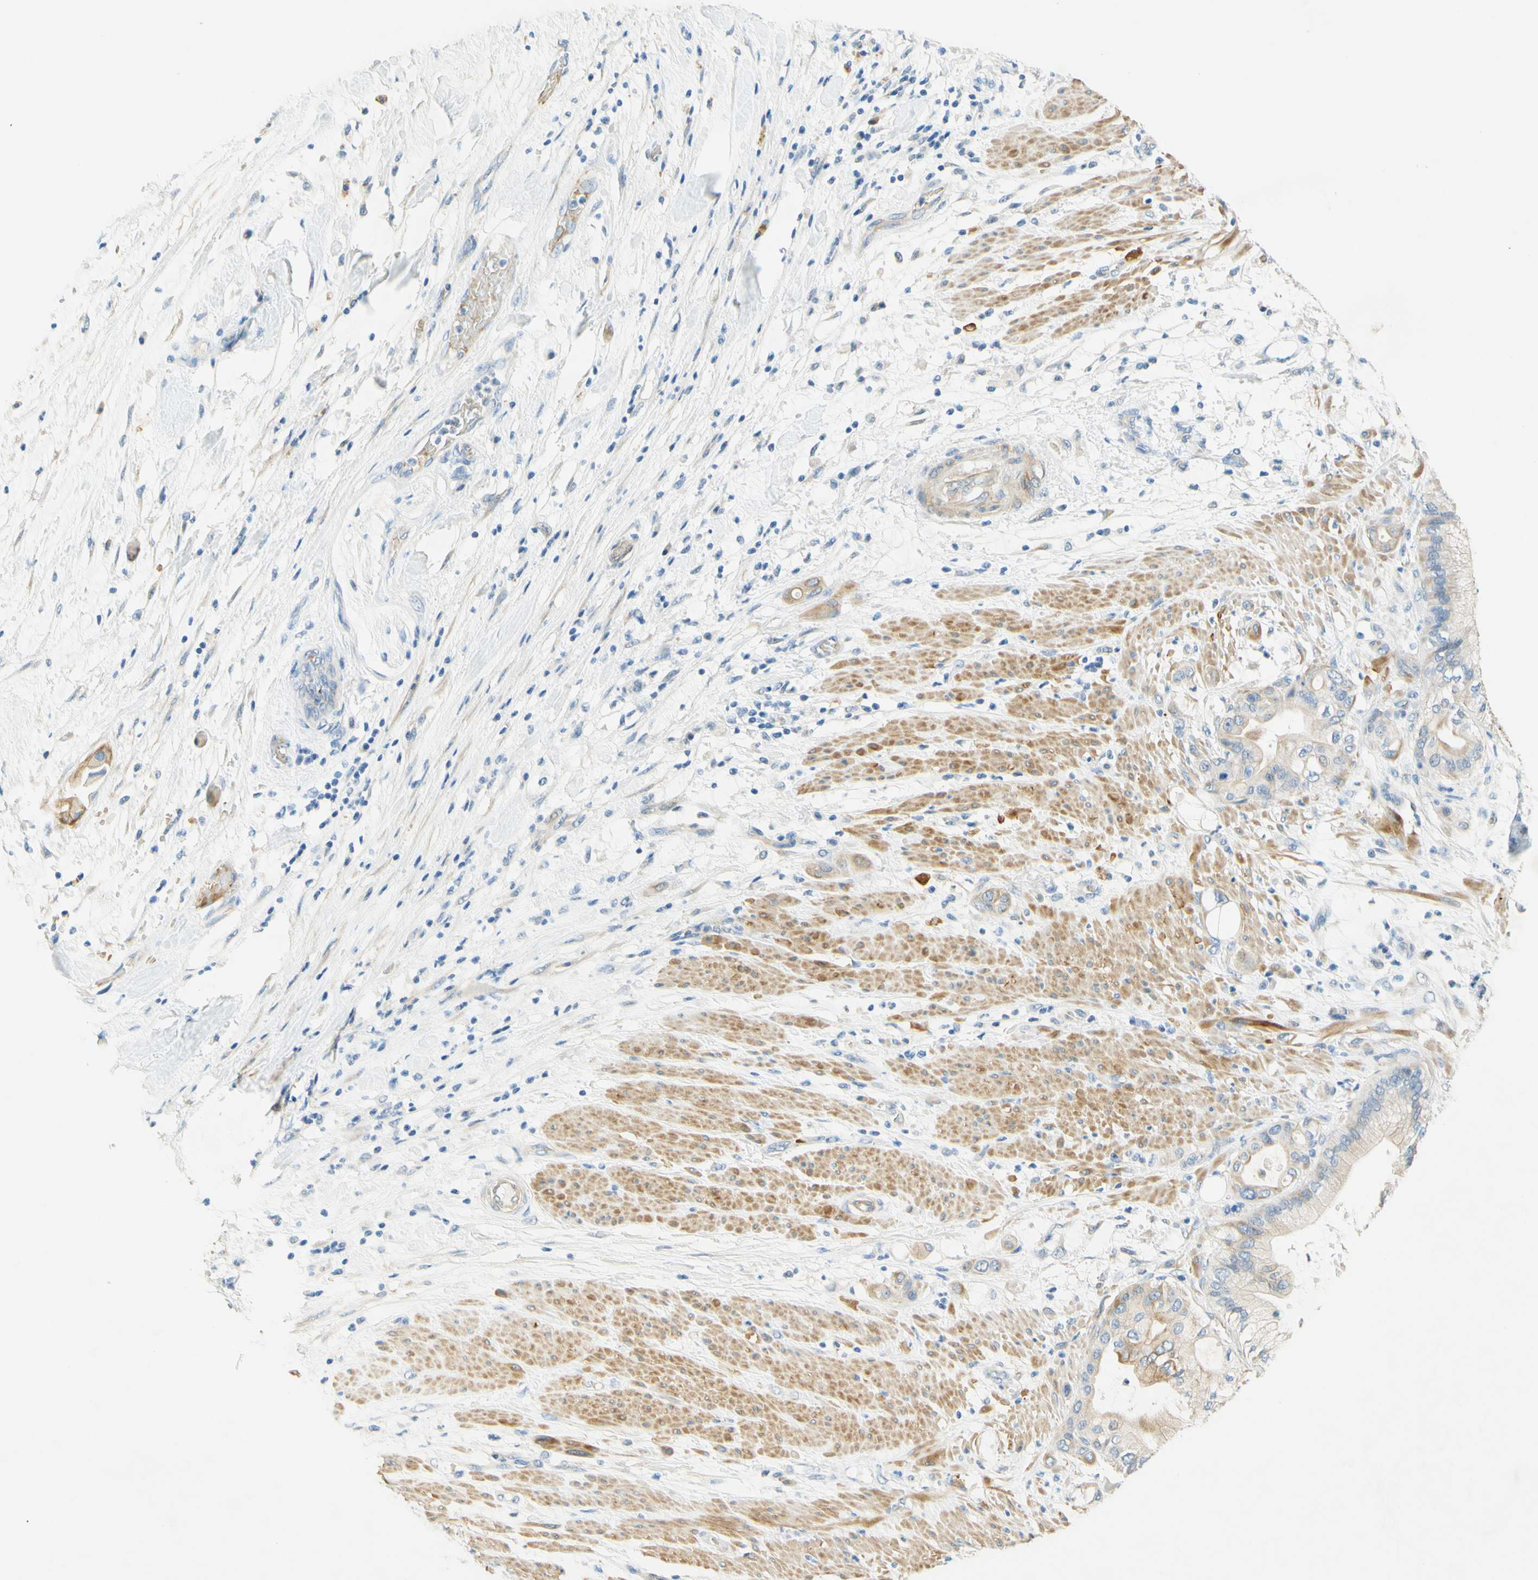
{"staining": {"intensity": "moderate", "quantity": "25%-75%", "location": "cytoplasmic/membranous"}, "tissue": "pancreatic cancer", "cell_type": "Tumor cells", "image_type": "cancer", "snomed": [{"axis": "morphology", "description": "Adenocarcinoma, NOS"}, {"axis": "morphology", "description": "Adenocarcinoma, metastatic, NOS"}, {"axis": "topography", "description": "Lymph node"}, {"axis": "topography", "description": "Pancreas"}, {"axis": "topography", "description": "Duodenum"}], "caption": "Brown immunohistochemical staining in pancreatic cancer shows moderate cytoplasmic/membranous staining in about 25%-75% of tumor cells.", "gene": "ENTREP2", "patient": {"sex": "female", "age": 64}}